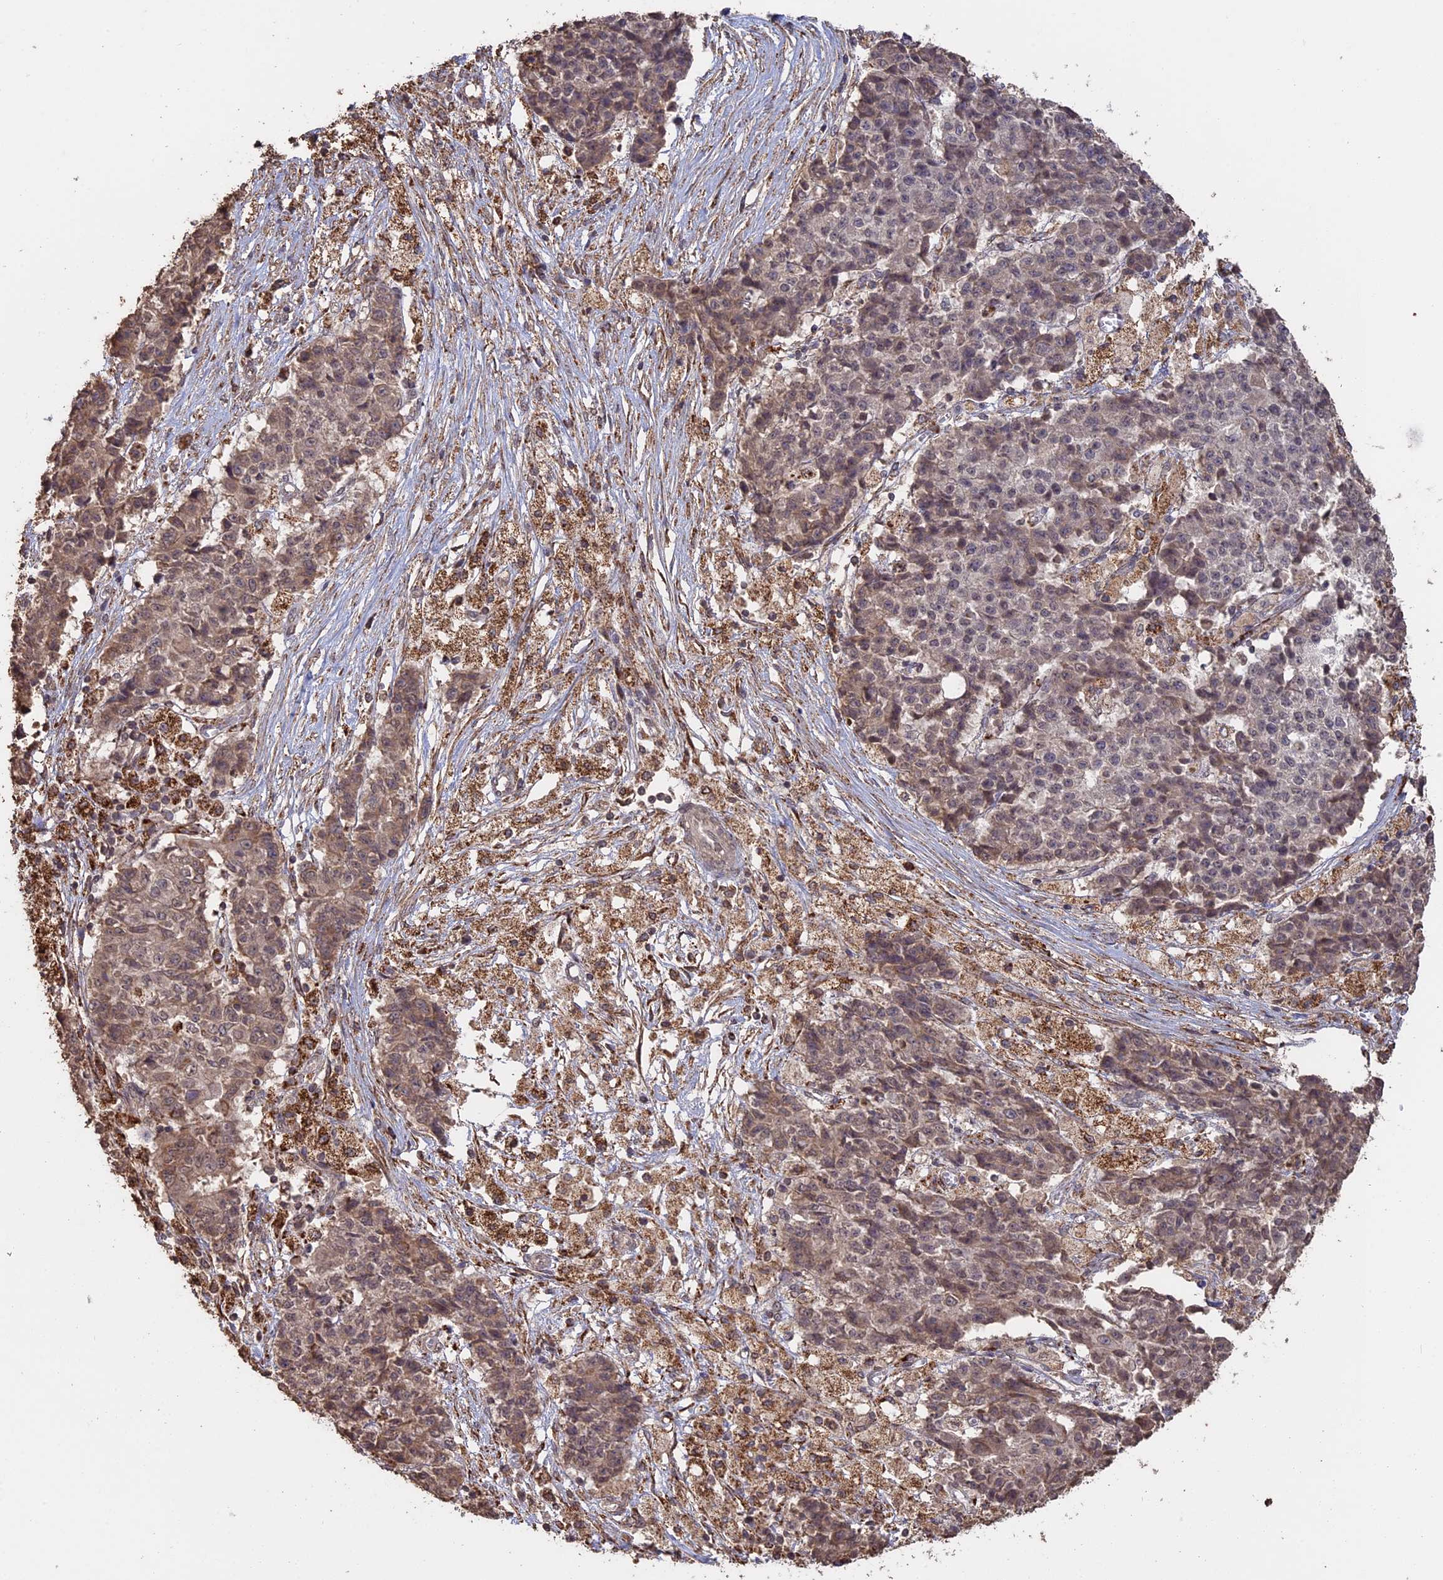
{"staining": {"intensity": "weak", "quantity": ">75%", "location": "nuclear"}, "tissue": "ovarian cancer", "cell_type": "Tumor cells", "image_type": "cancer", "snomed": [{"axis": "morphology", "description": "Carcinoma, endometroid"}, {"axis": "topography", "description": "Ovary"}], "caption": "Immunohistochemical staining of ovarian endometroid carcinoma shows weak nuclear protein expression in approximately >75% of tumor cells. (Stains: DAB in brown, nuclei in blue, Microscopy: brightfield microscopy at high magnification).", "gene": "FAM210B", "patient": {"sex": "female", "age": 42}}